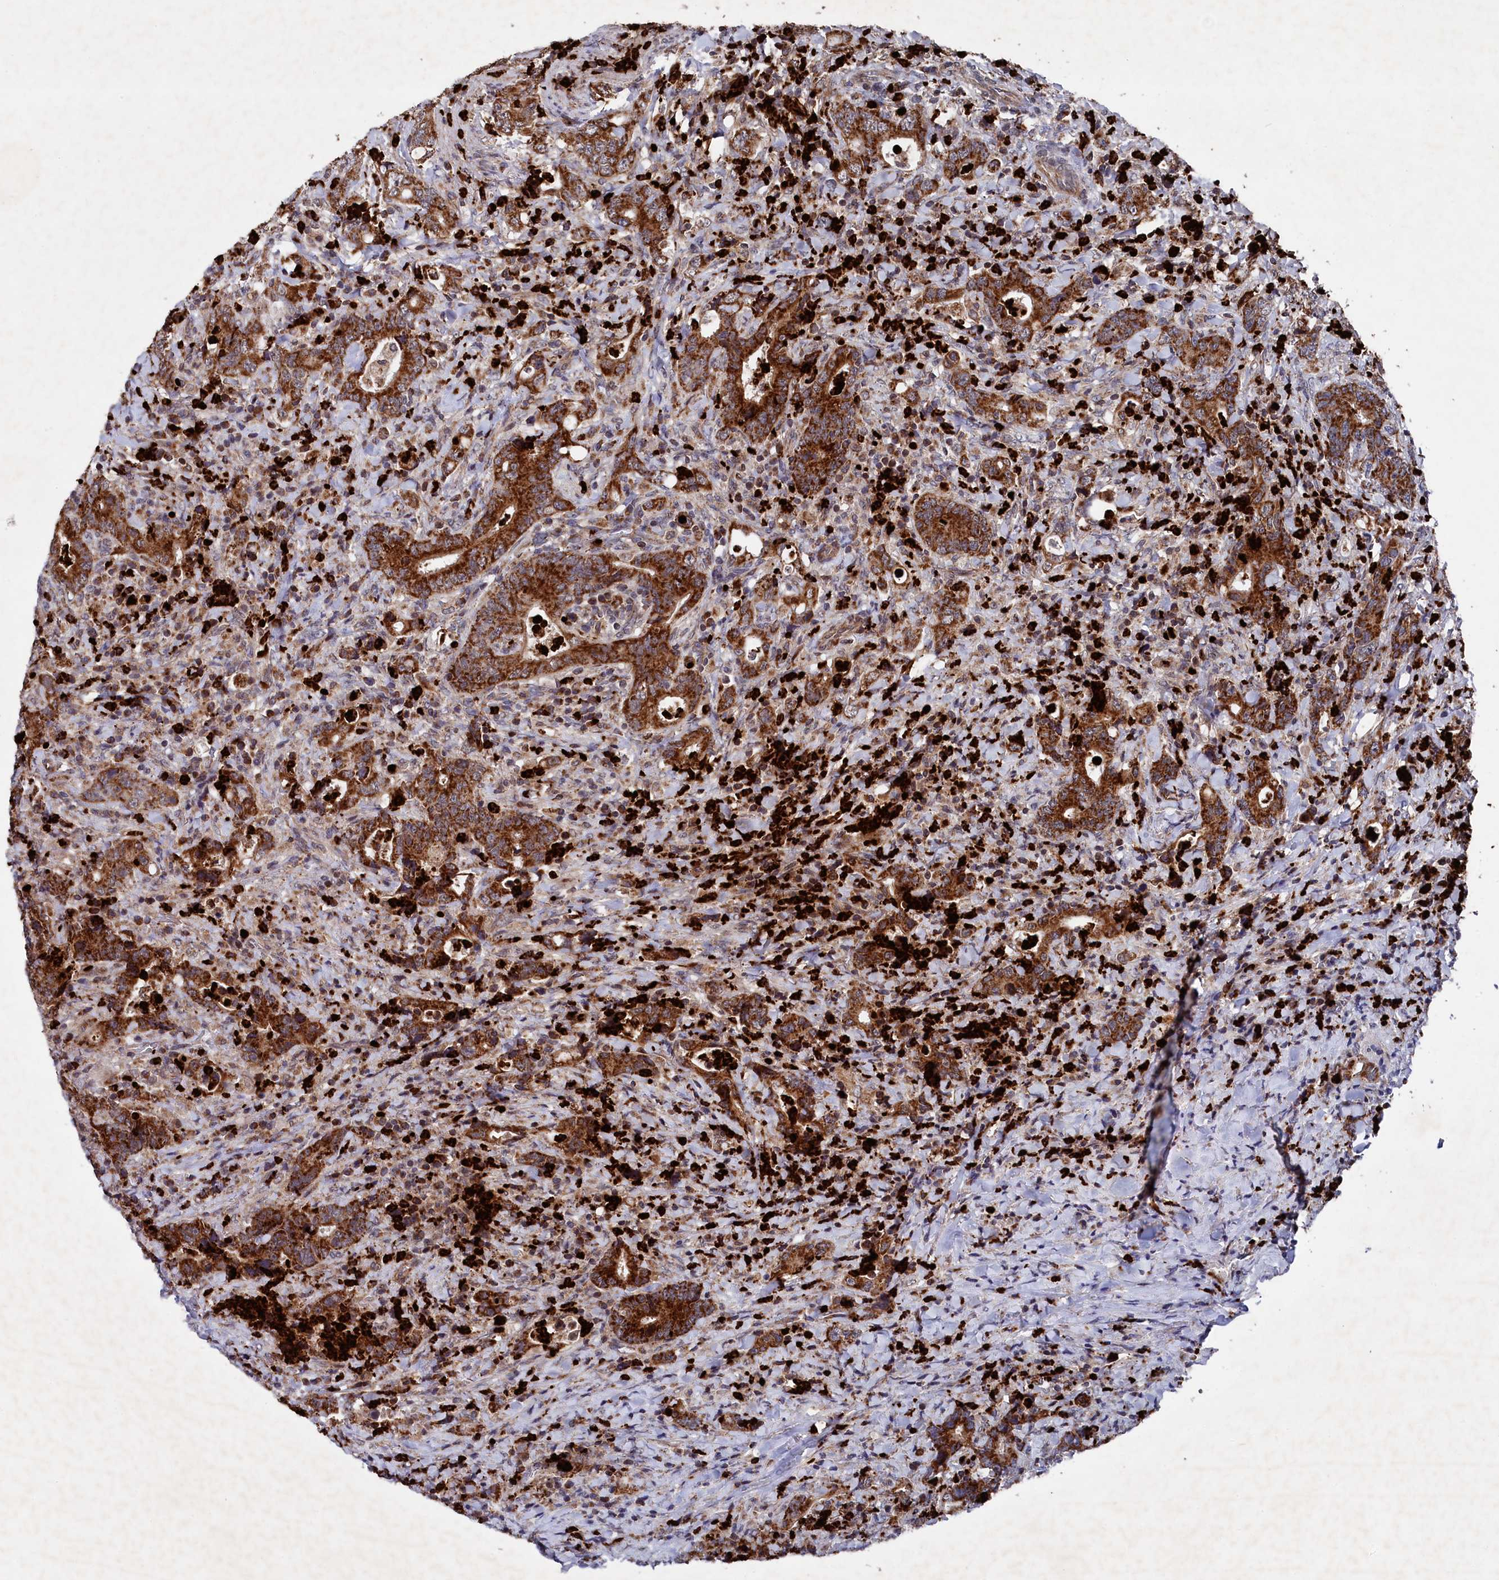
{"staining": {"intensity": "strong", "quantity": ">75%", "location": "cytoplasmic/membranous"}, "tissue": "colorectal cancer", "cell_type": "Tumor cells", "image_type": "cancer", "snomed": [{"axis": "morphology", "description": "Adenocarcinoma, NOS"}, {"axis": "topography", "description": "Colon"}], "caption": "Immunohistochemistry staining of colorectal cancer (adenocarcinoma), which reveals high levels of strong cytoplasmic/membranous positivity in about >75% of tumor cells indicating strong cytoplasmic/membranous protein expression. The staining was performed using DAB (brown) for protein detection and nuclei were counterstained in hematoxylin (blue).", "gene": "CHCHD1", "patient": {"sex": "female", "age": 75}}